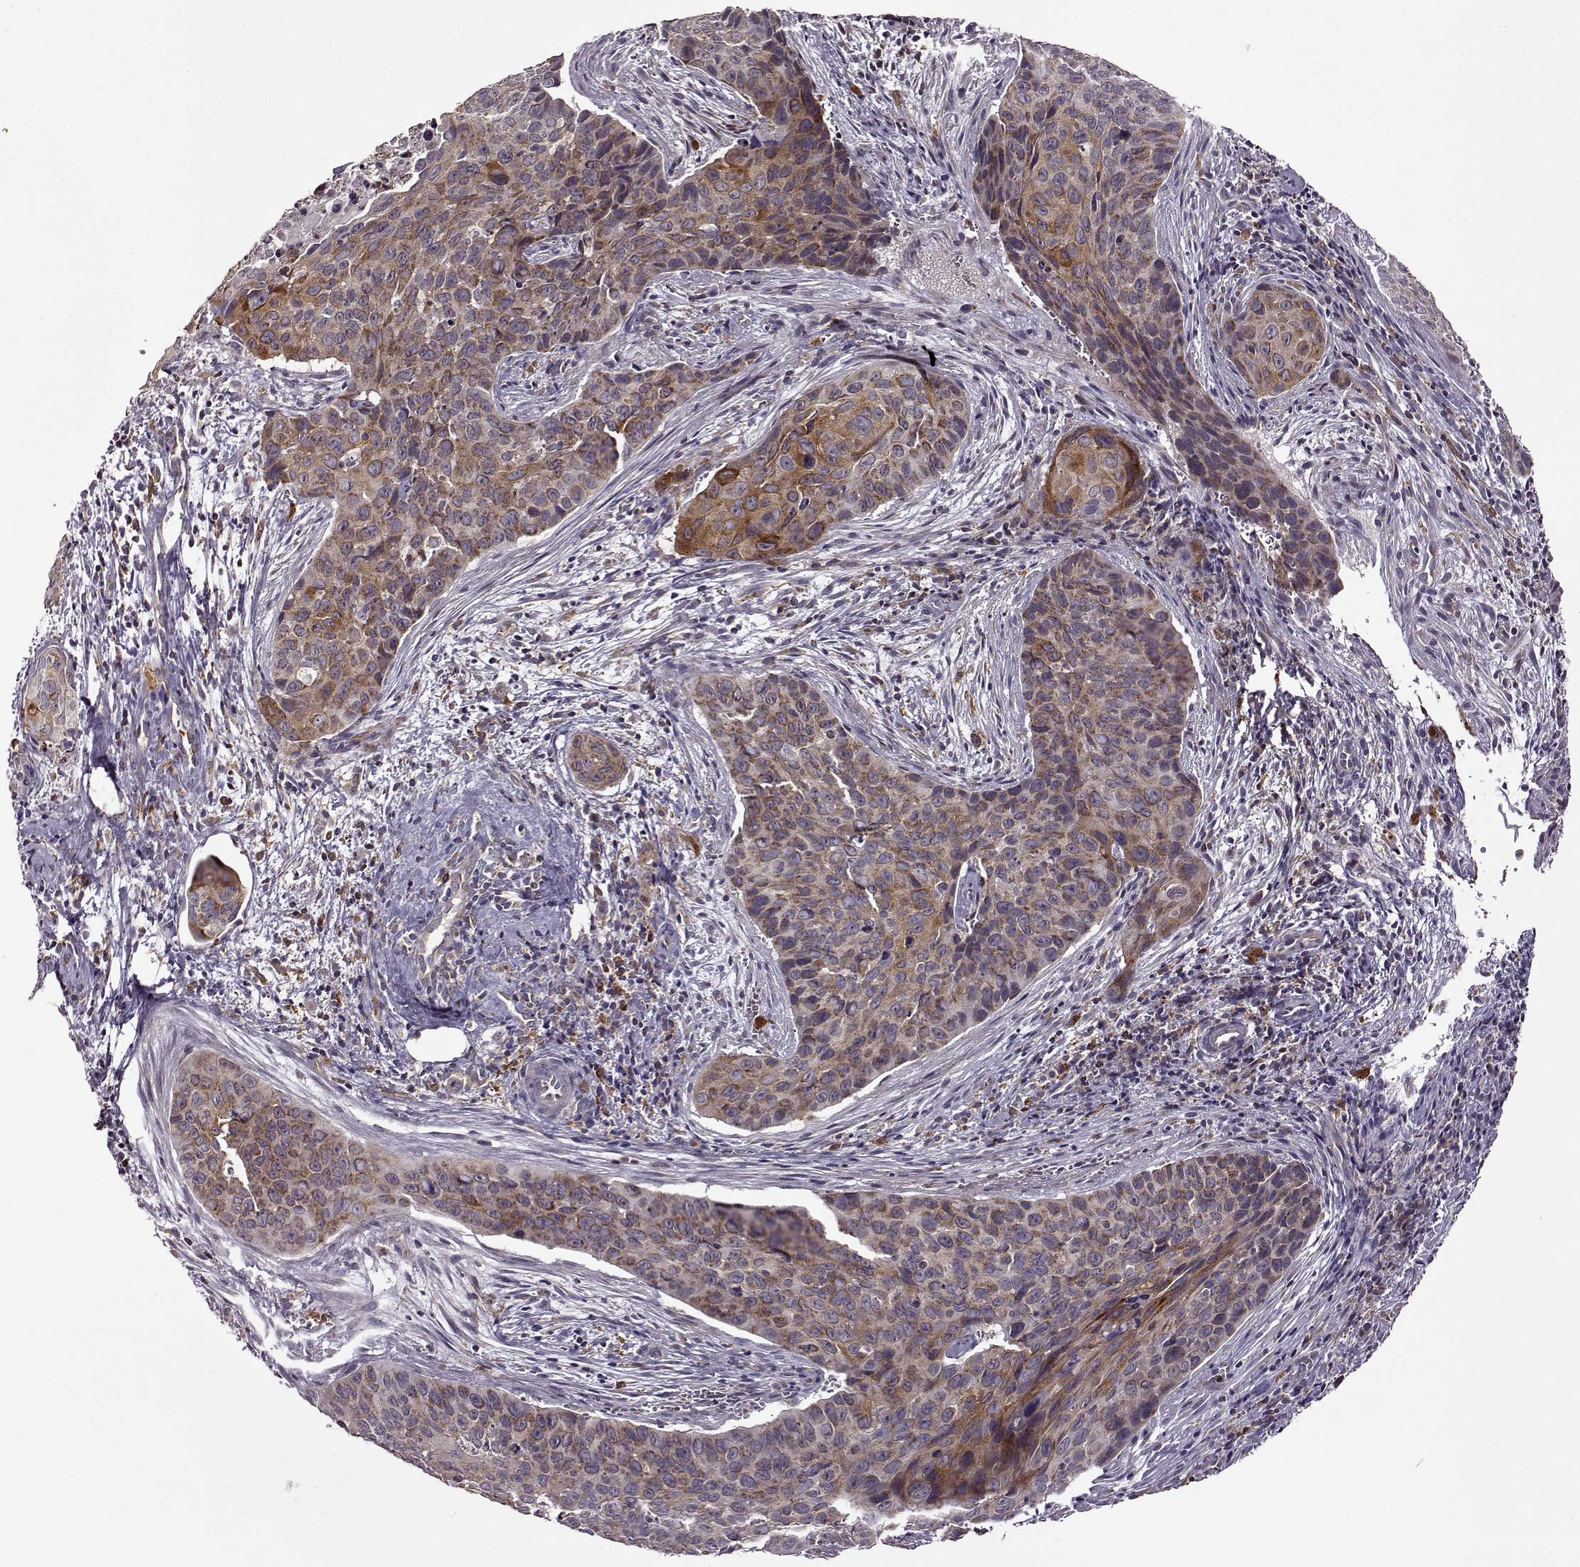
{"staining": {"intensity": "moderate", "quantity": ">75%", "location": "cytoplasmic/membranous"}, "tissue": "cervical cancer", "cell_type": "Tumor cells", "image_type": "cancer", "snomed": [{"axis": "morphology", "description": "Squamous cell carcinoma, NOS"}, {"axis": "topography", "description": "Cervix"}], "caption": "Immunohistochemistry (DAB (3,3'-diaminobenzidine)) staining of human cervical cancer (squamous cell carcinoma) reveals moderate cytoplasmic/membranous protein staining in about >75% of tumor cells.", "gene": "MTSS1", "patient": {"sex": "female", "age": 35}}